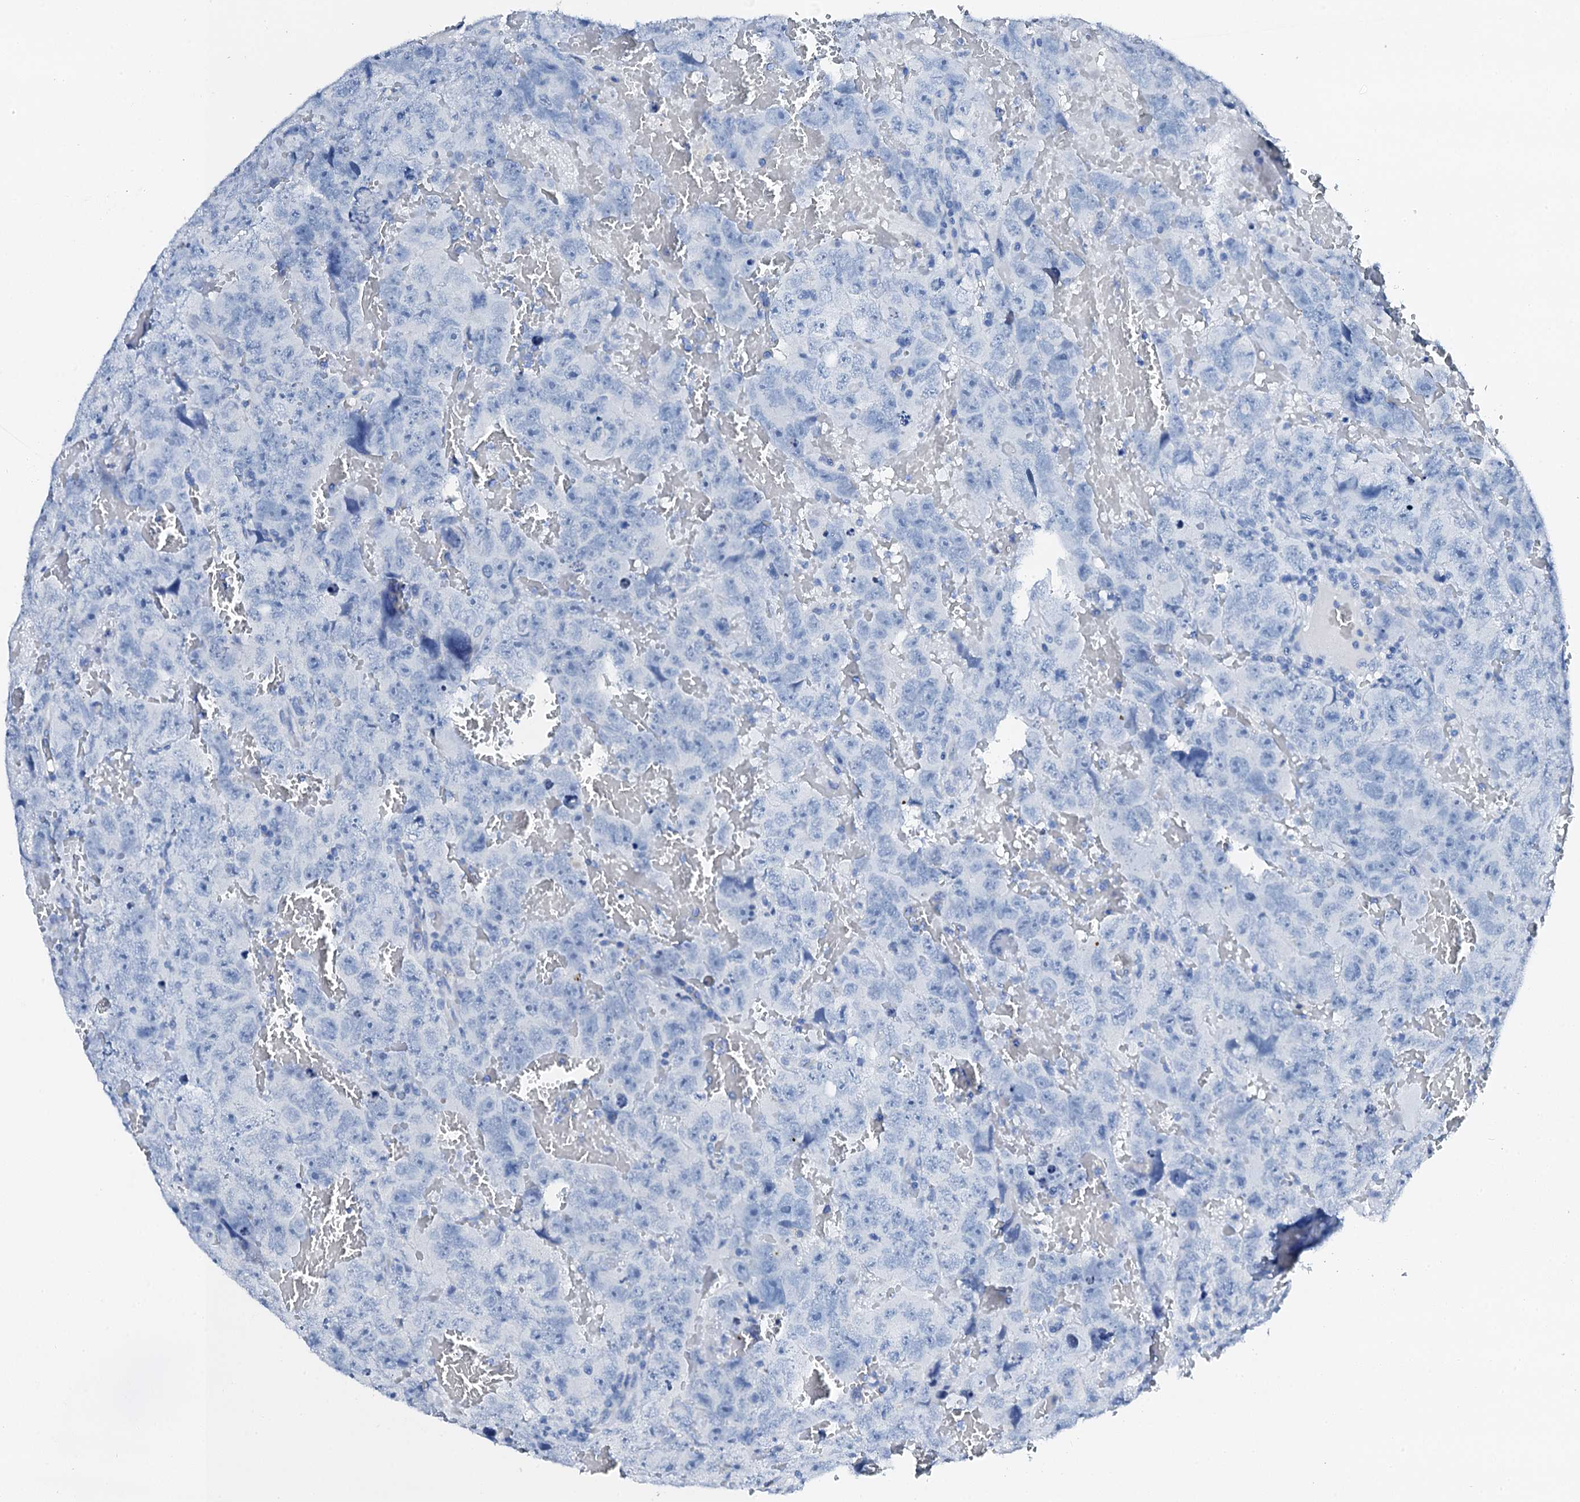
{"staining": {"intensity": "negative", "quantity": "none", "location": "none"}, "tissue": "testis cancer", "cell_type": "Tumor cells", "image_type": "cancer", "snomed": [{"axis": "morphology", "description": "Carcinoma, Embryonal, NOS"}, {"axis": "topography", "description": "Testis"}], "caption": "Immunohistochemistry histopathology image of neoplastic tissue: testis cancer stained with DAB (3,3'-diaminobenzidine) shows no significant protein staining in tumor cells.", "gene": "PTH", "patient": {"sex": "male", "age": 45}}